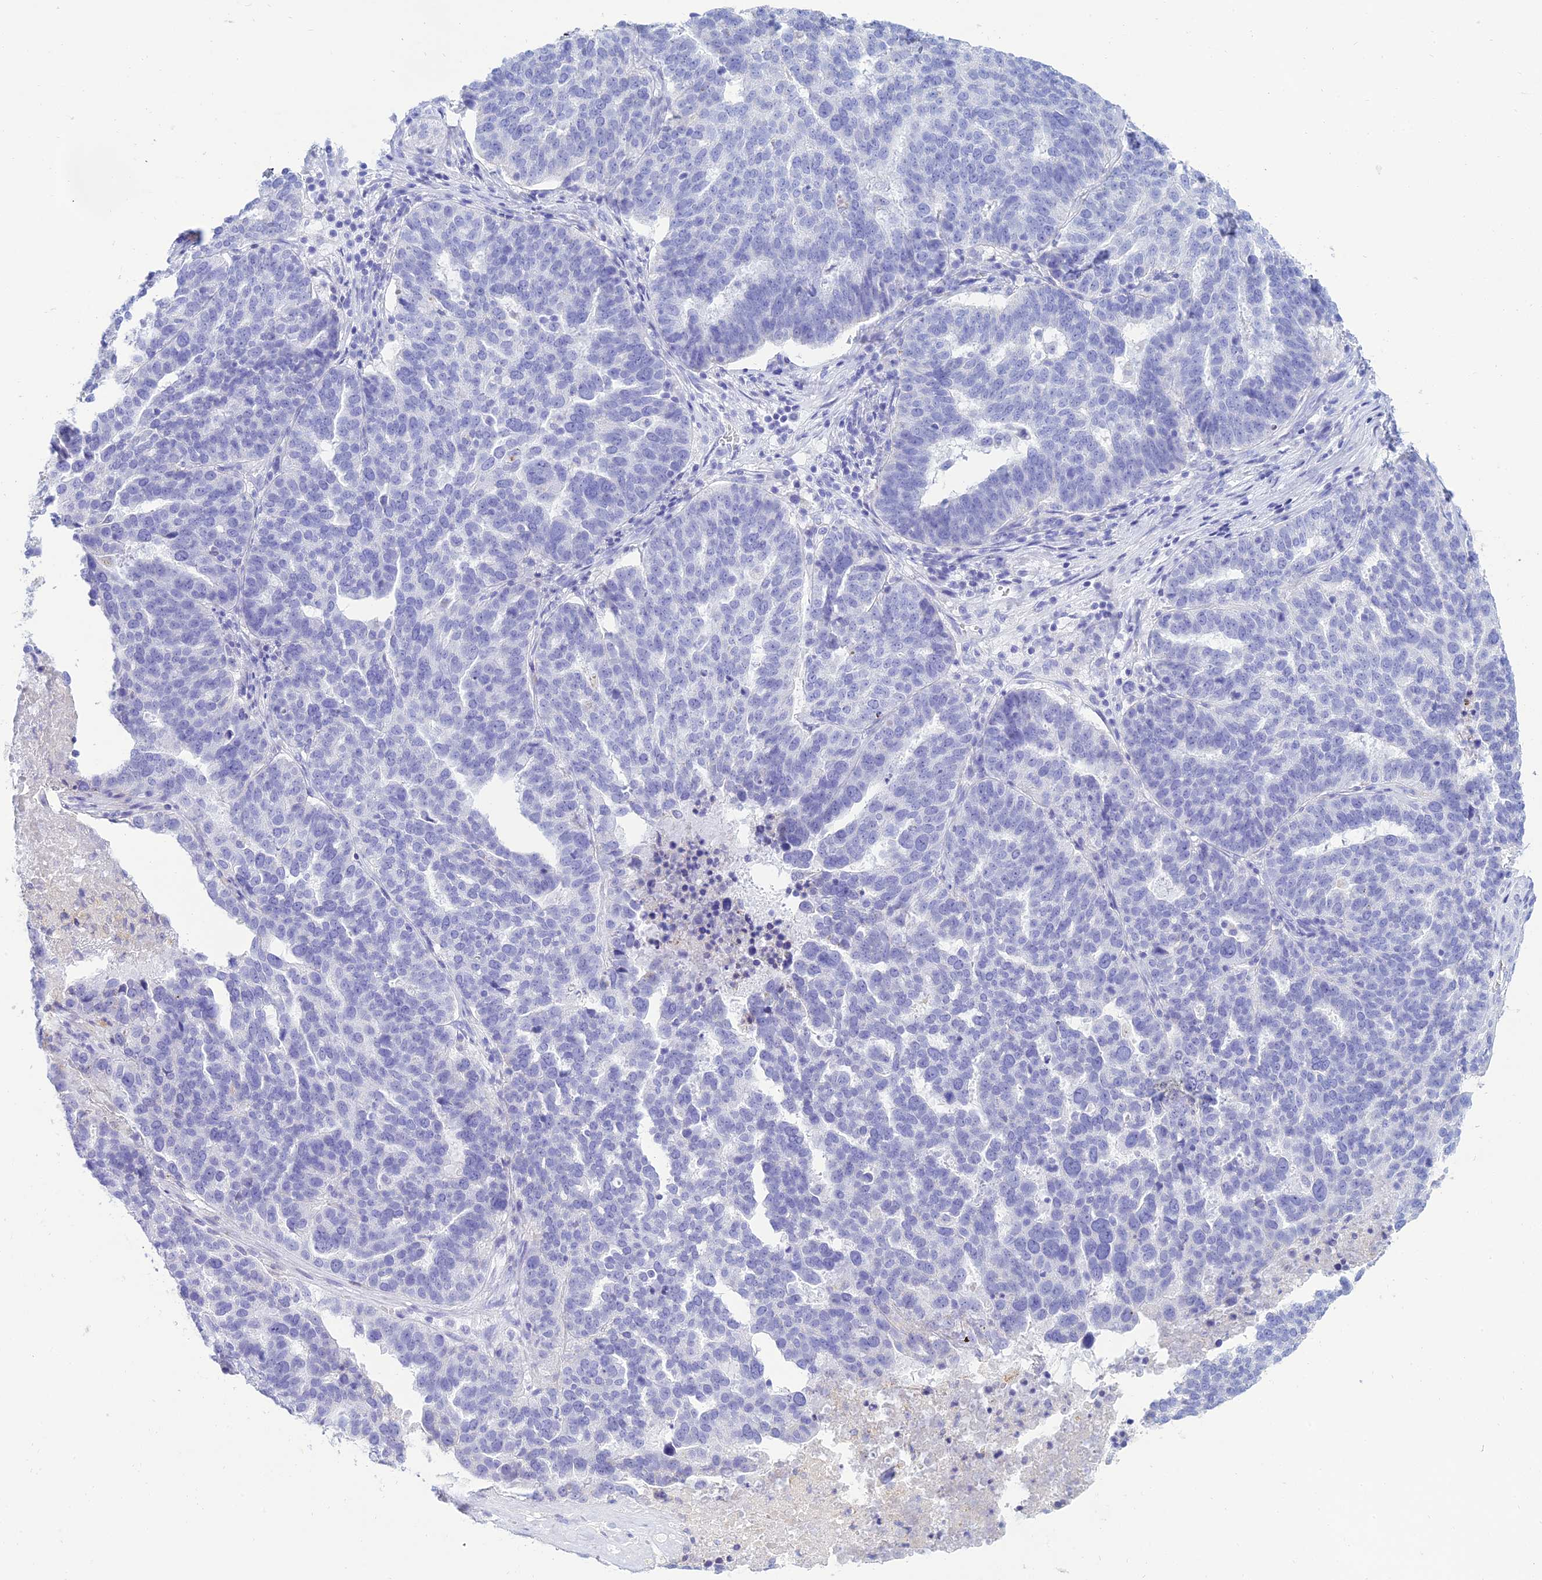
{"staining": {"intensity": "negative", "quantity": "none", "location": "none"}, "tissue": "ovarian cancer", "cell_type": "Tumor cells", "image_type": "cancer", "snomed": [{"axis": "morphology", "description": "Cystadenocarcinoma, serous, NOS"}, {"axis": "topography", "description": "Ovary"}], "caption": "The histopathology image reveals no significant staining in tumor cells of serous cystadenocarcinoma (ovarian). (Immunohistochemistry (ihc), brightfield microscopy, high magnification).", "gene": "MAL2", "patient": {"sex": "female", "age": 59}}